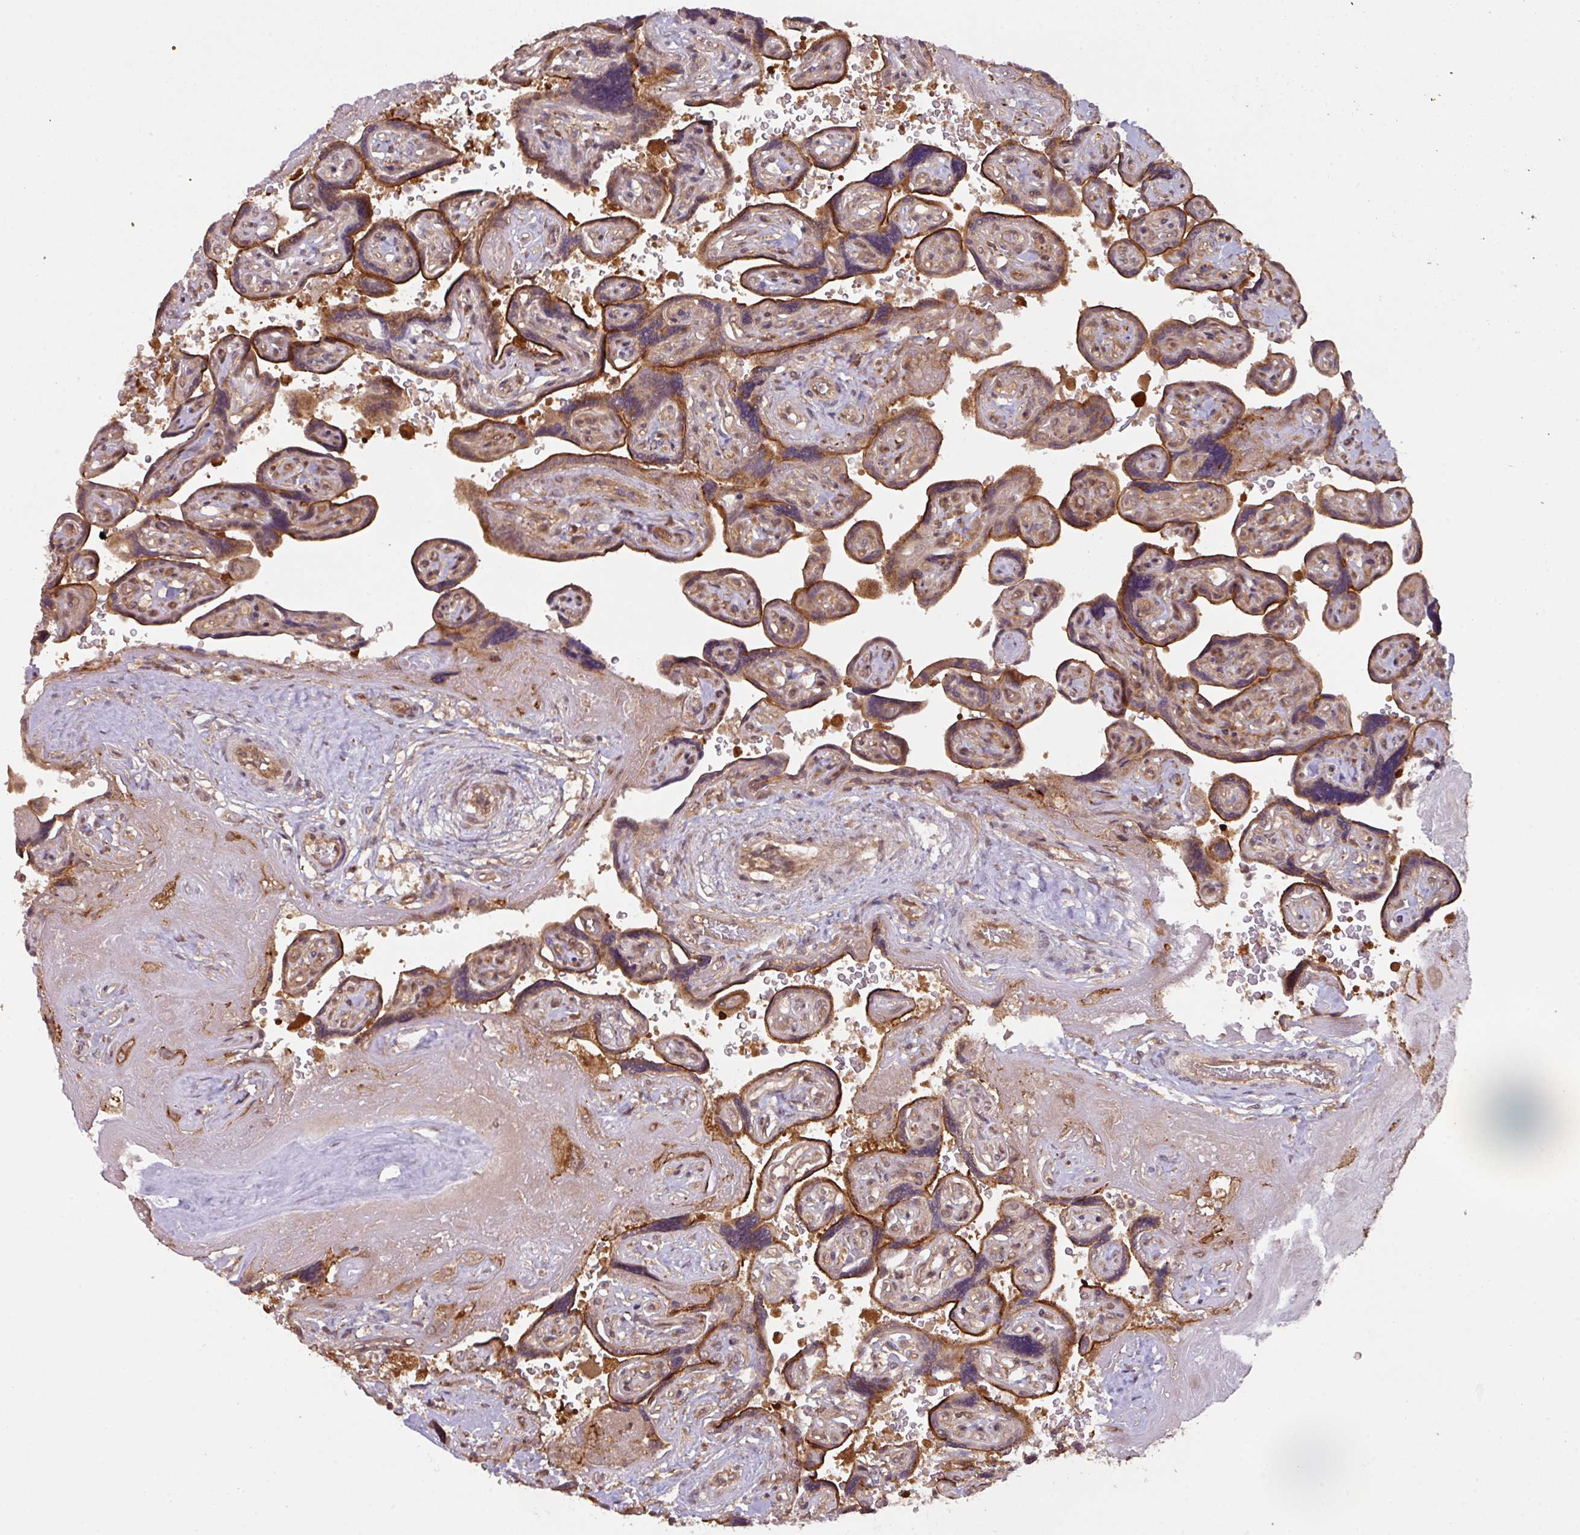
{"staining": {"intensity": "strong", "quantity": ">75%", "location": "cytoplasmic/membranous"}, "tissue": "placenta", "cell_type": "Trophoblastic cells", "image_type": "normal", "snomed": [{"axis": "morphology", "description": "Normal tissue, NOS"}, {"axis": "topography", "description": "Placenta"}], "caption": "Trophoblastic cells show strong cytoplasmic/membranous staining in about >75% of cells in unremarkable placenta.", "gene": "CYFIP2", "patient": {"sex": "female", "age": 32}}